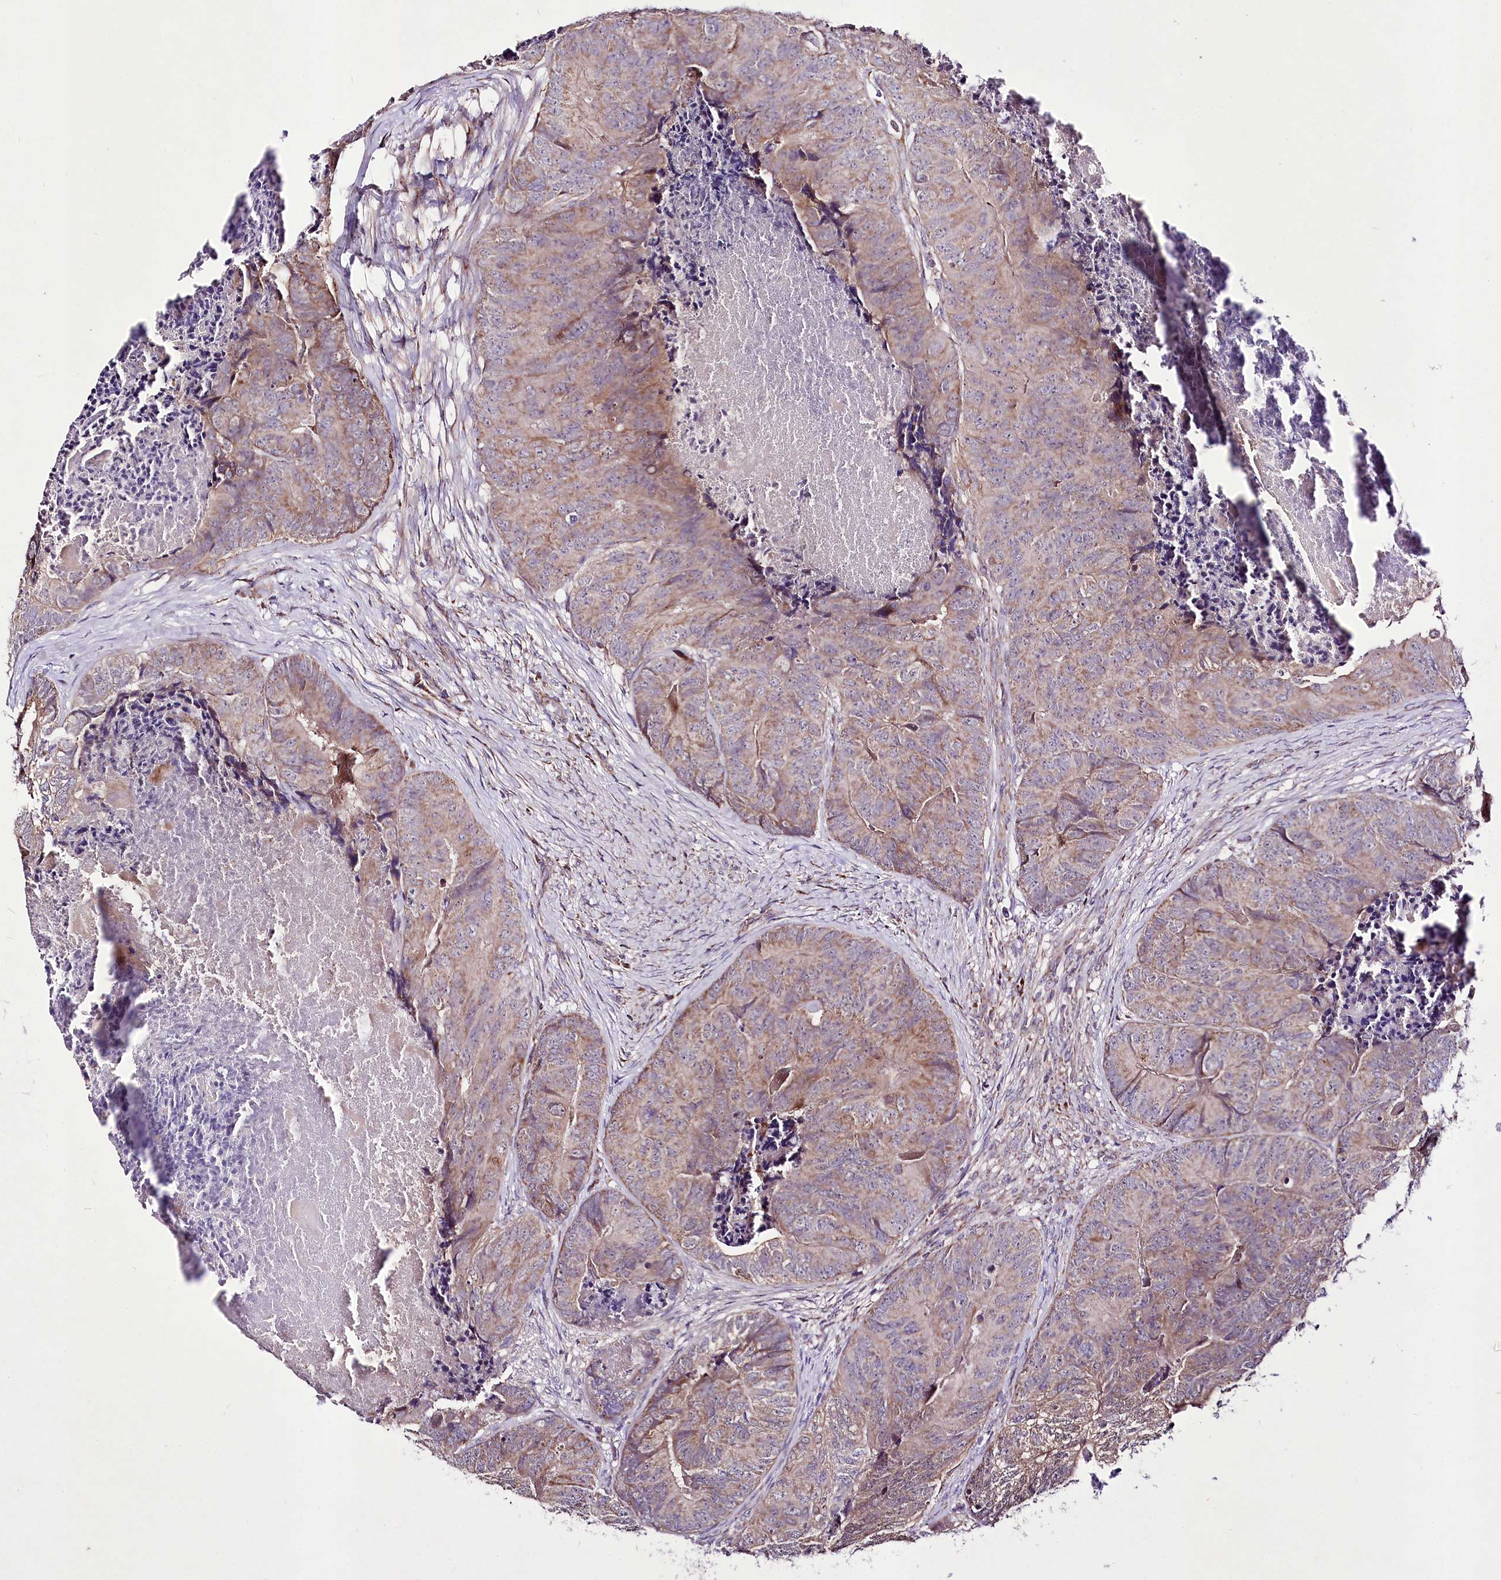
{"staining": {"intensity": "moderate", "quantity": "25%-75%", "location": "cytoplasmic/membranous"}, "tissue": "colorectal cancer", "cell_type": "Tumor cells", "image_type": "cancer", "snomed": [{"axis": "morphology", "description": "Adenocarcinoma, NOS"}, {"axis": "topography", "description": "Colon"}], "caption": "This photomicrograph demonstrates immunohistochemistry (IHC) staining of colorectal adenocarcinoma, with medium moderate cytoplasmic/membranous positivity in about 25%-75% of tumor cells.", "gene": "ATE1", "patient": {"sex": "female", "age": 67}}